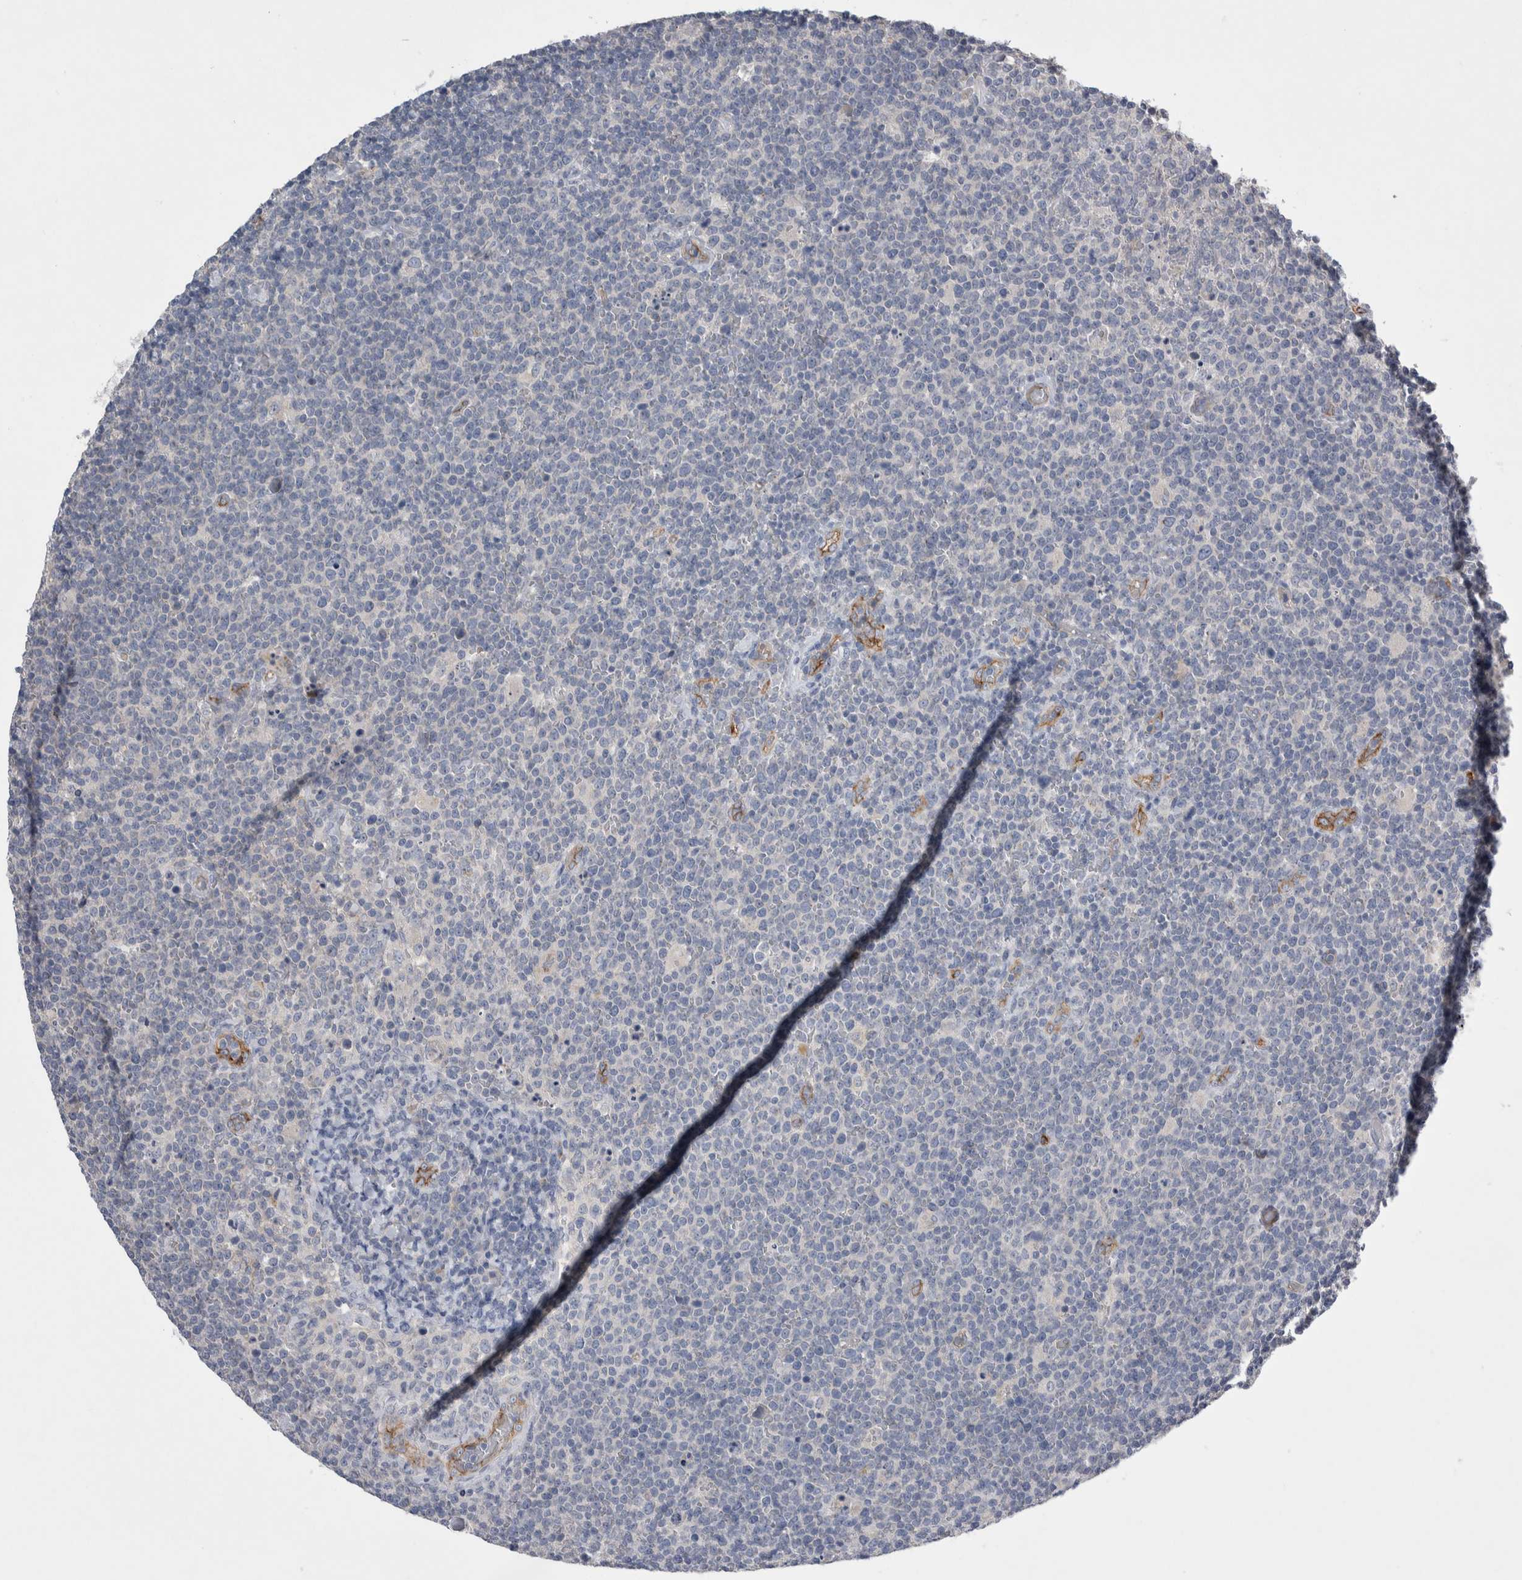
{"staining": {"intensity": "negative", "quantity": "none", "location": "none"}, "tissue": "lymphoma", "cell_type": "Tumor cells", "image_type": "cancer", "snomed": [{"axis": "morphology", "description": "Malignant lymphoma, non-Hodgkin's type, High grade"}, {"axis": "topography", "description": "Lymph node"}], "caption": "Immunohistochemical staining of human malignant lymphoma, non-Hodgkin's type (high-grade) demonstrates no significant expression in tumor cells.", "gene": "CEP131", "patient": {"sex": "male", "age": 61}}